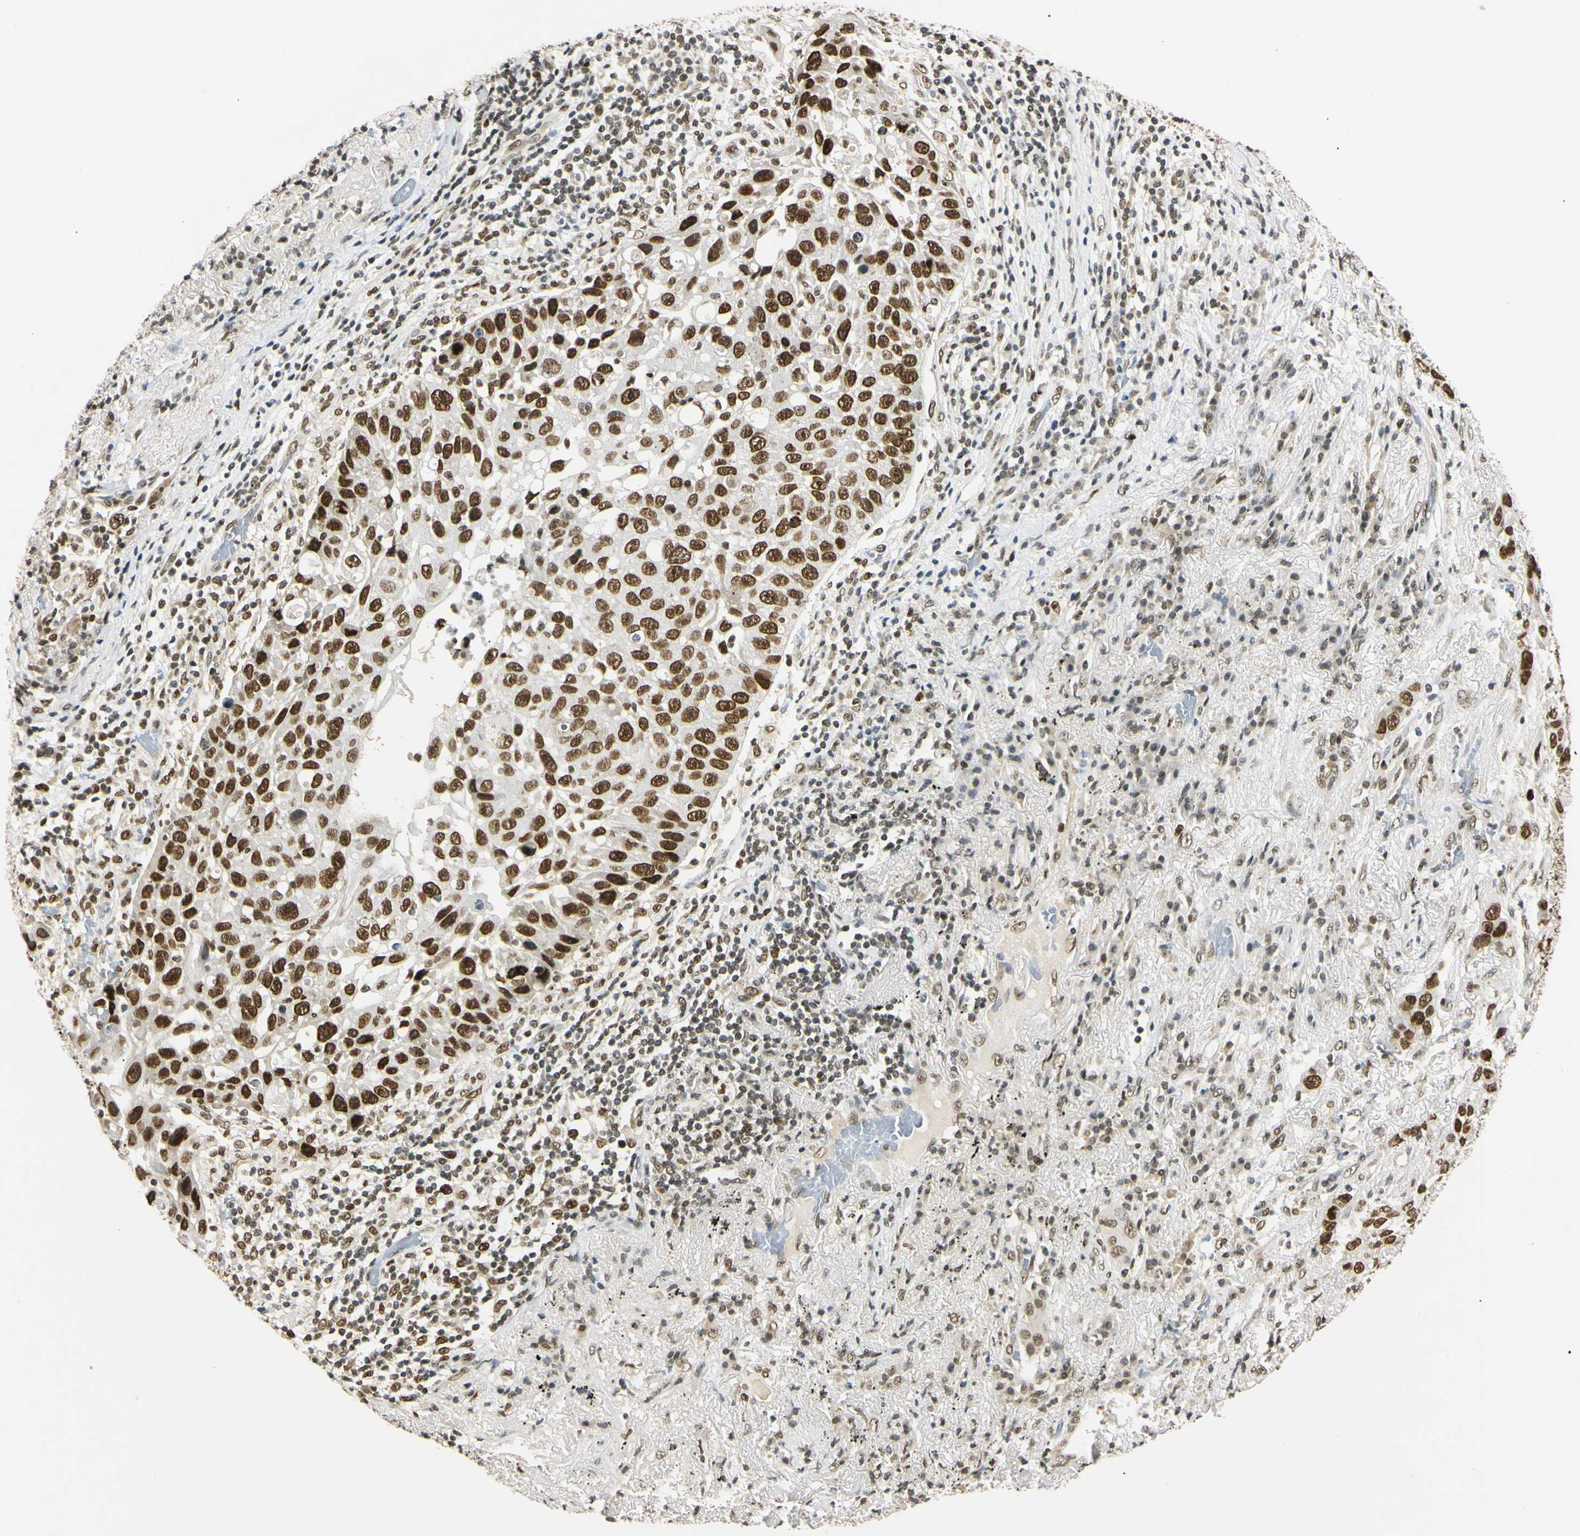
{"staining": {"intensity": "strong", "quantity": ">75%", "location": "nuclear"}, "tissue": "lung cancer", "cell_type": "Tumor cells", "image_type": "cancer", "snomed": [{"axis": "morphology", "description": "Squamous cell carcinoma, NOS"}, {"axis": "topography", "description": "Lung"}], "caption": "IHC (DAB) staining of lung cancer displays strong nuclear protein positivity in about >75% of tumor cells.", "gene": "SMARCA5", "patient": {"sex": "male", "age": 57}}